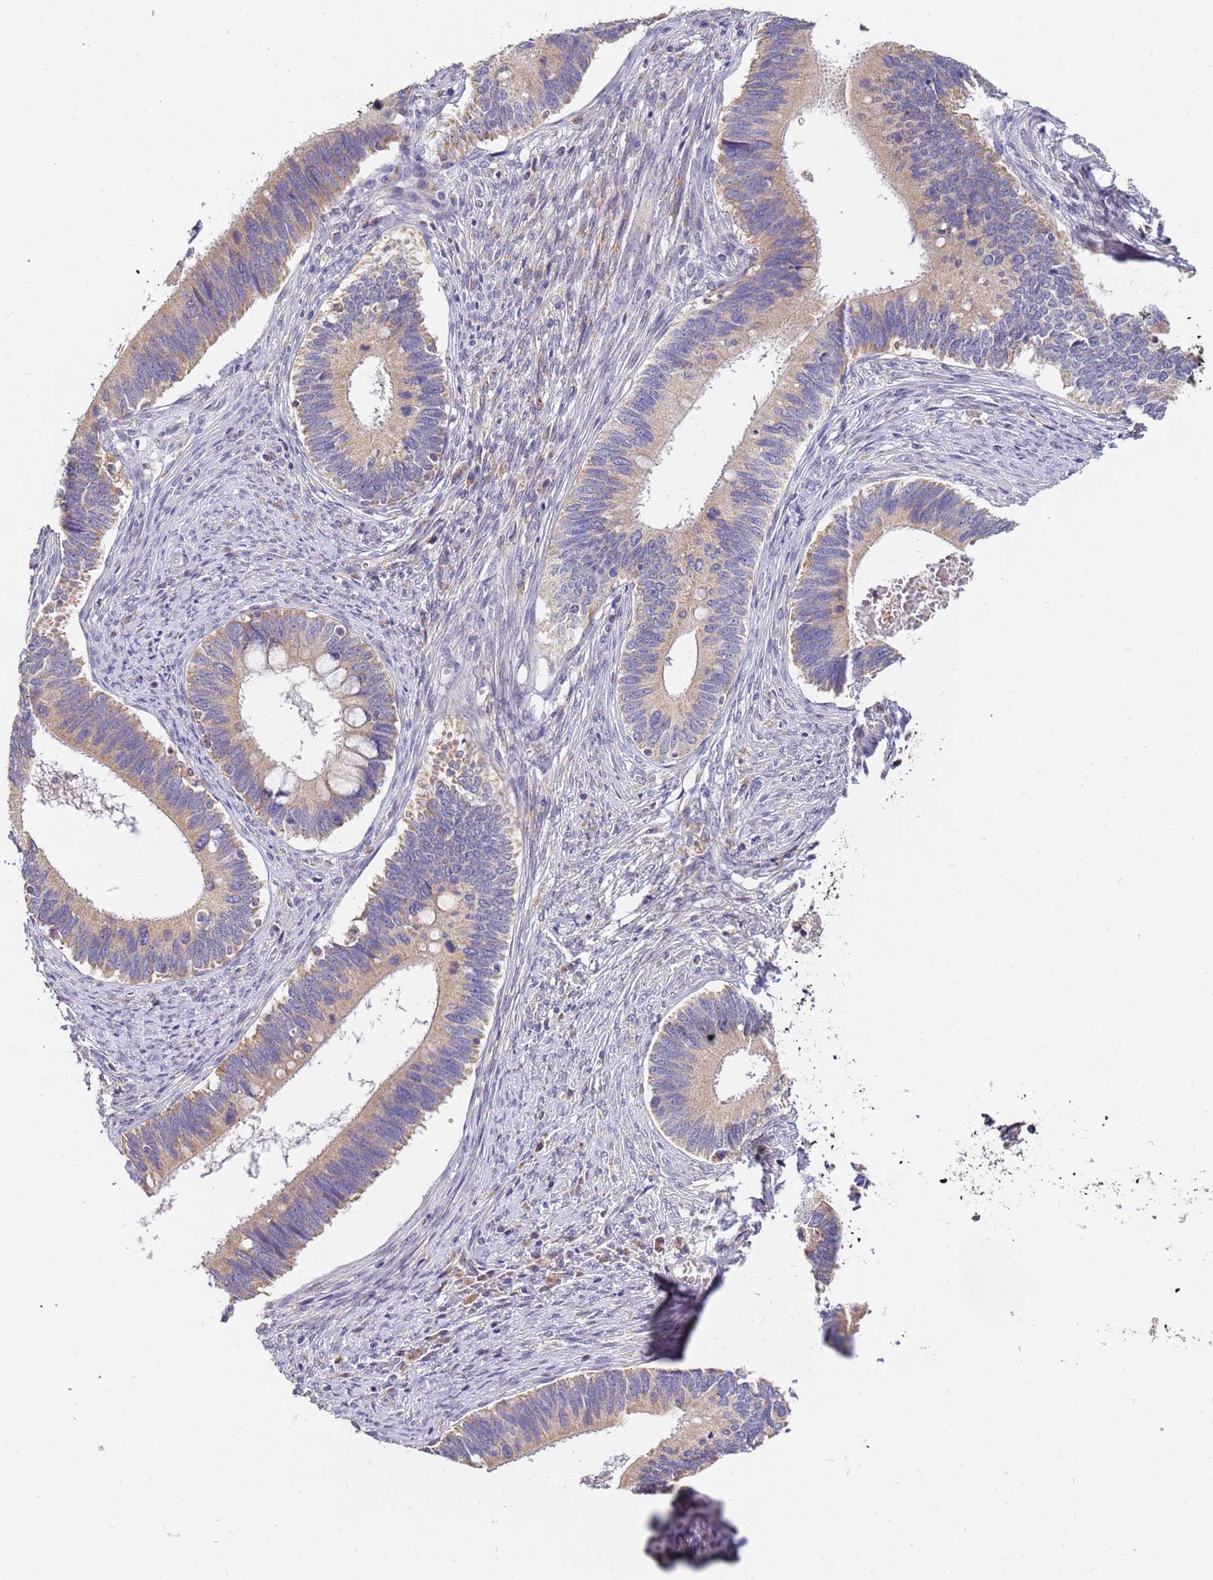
{"staining": {"intensity": "weak", "quantity": ">75%", "location": "cytoplasmic/membranous"}, "tissue": "cervical cancer", "cell_type": "Tumor cells", "image_type": "cancer", "snomed": [{"axis": "morphology", "description": "Adenocarcinoma, NOS"}, {"axis": "topography", "description": "Cervix"}], "caption": "Human cervical cancer stained for a protein (brown) demonstrates weak cytoplasmic/membranous positive positivity in approximately >75% of tumor cells.", "gene": "ARL8B", "patient": {"sex": "female", "age": 42}}